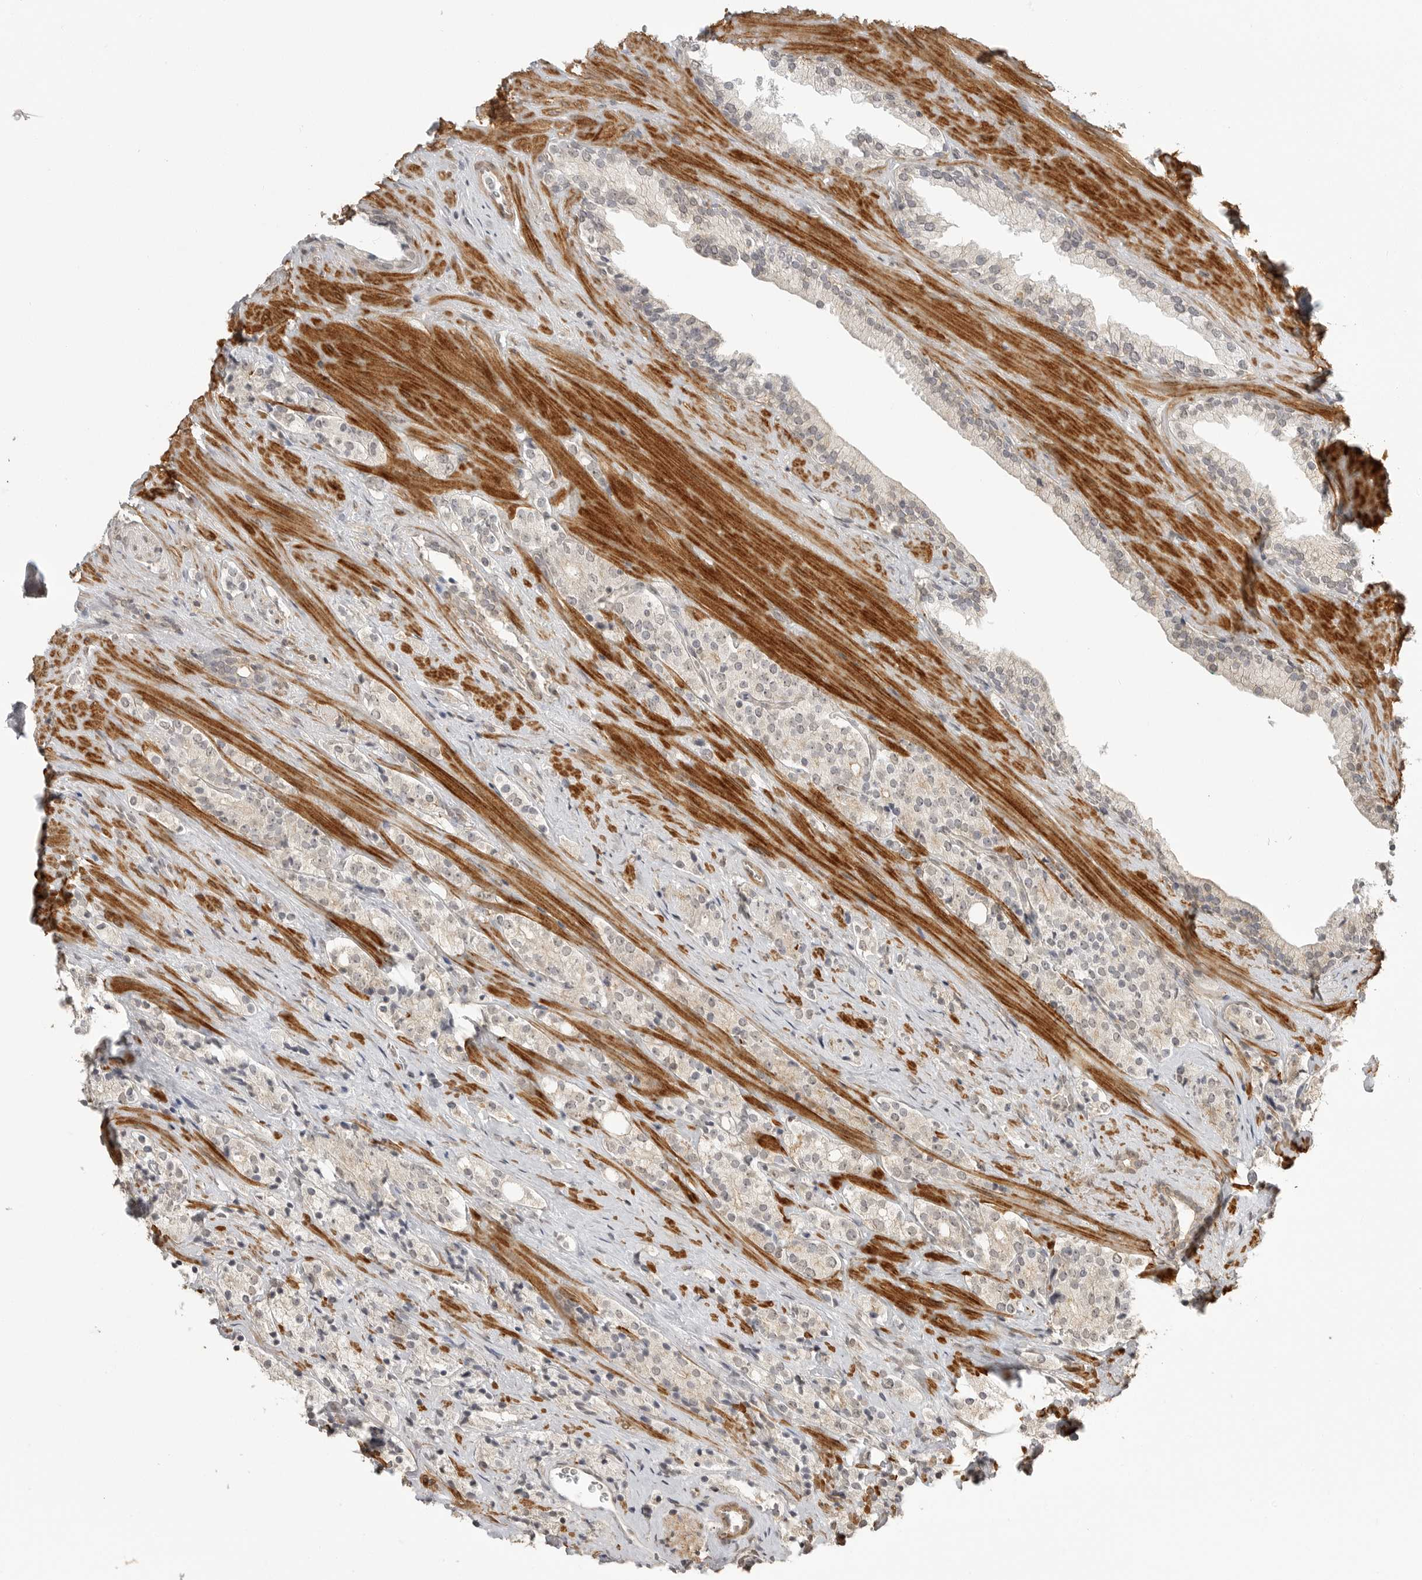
{"staining": {"intensity": "weak", "quantity": "<25%", "location": "cytoplasmic/membranous"}, "tissue": "prostate cancer", "cell_type": "Tumor cells", "image_type": "cancer", "snomed": [{"axis": "morphology", "description": "Adenocarcinoma, High grade"}, {"axis": "topography", "description": "Prostate"}], "caption": "Tumor cells show no significant expression in adenocarcinoma (high-grade) (prostate).", "gene": "GPC2", "patient": {"sex": "male", "age": 71}}